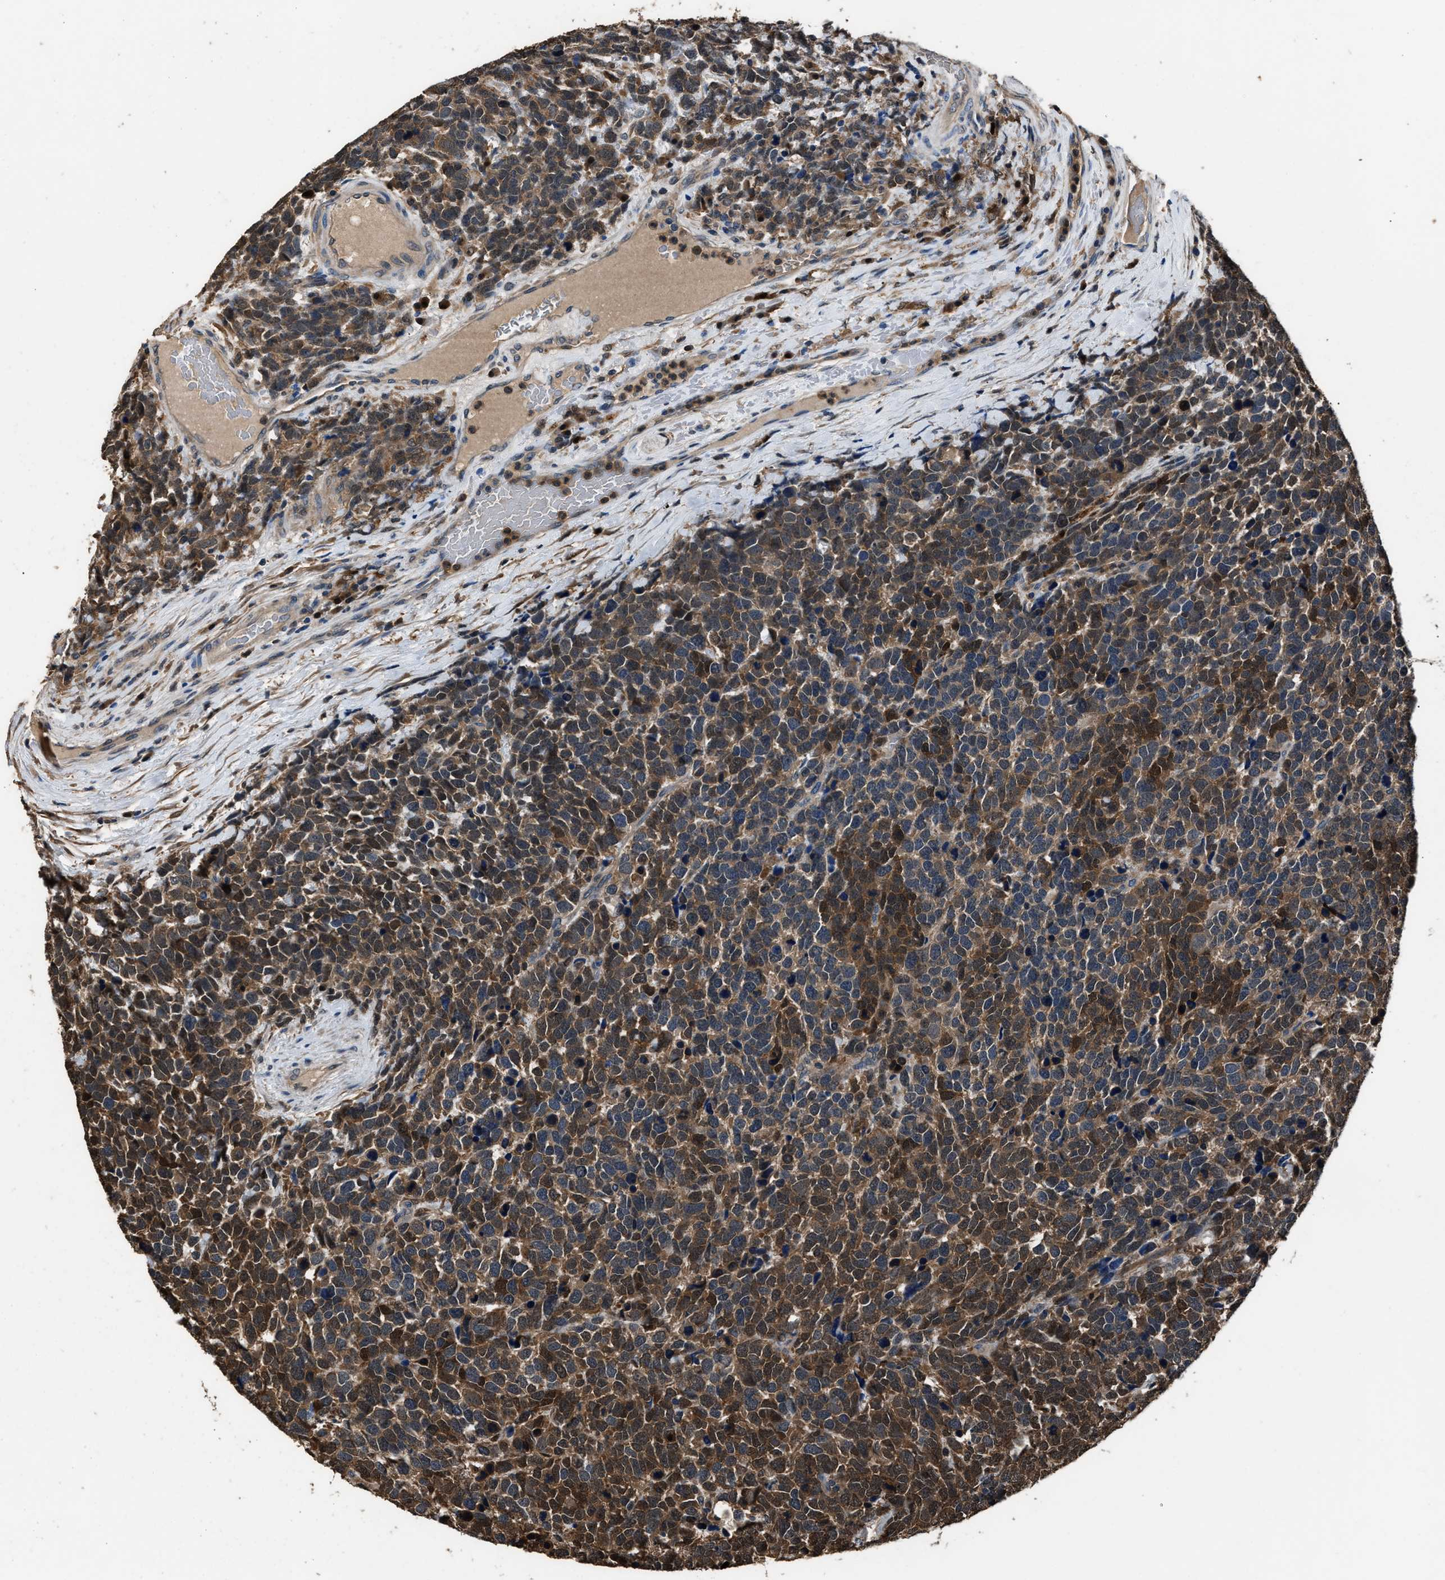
{"staining": {"intensity": "moderate", "quantity": ">75%", "location": "cytoplasmic/membranous"}, "tissue": "urothelial cancer", "cell_type": "Tumor cells", "image_type": "cancer", "snomed": [{"axis": "morphology", "description": "Urothelial carcinoma, High grade"}, {"axis": "topography", "description": "Urinary bladder"}], "caption": "Immunohistochemistry of human urothelial cancer shows medium levels of moderate cytoplasmic/membranous staining in approximately >75% of tumor cells. Ihc stains the protein of interest in brown and the nuclei are stained blue.", "gene": "GSTP1", "patient": {"sex": "female", "age": 82}}